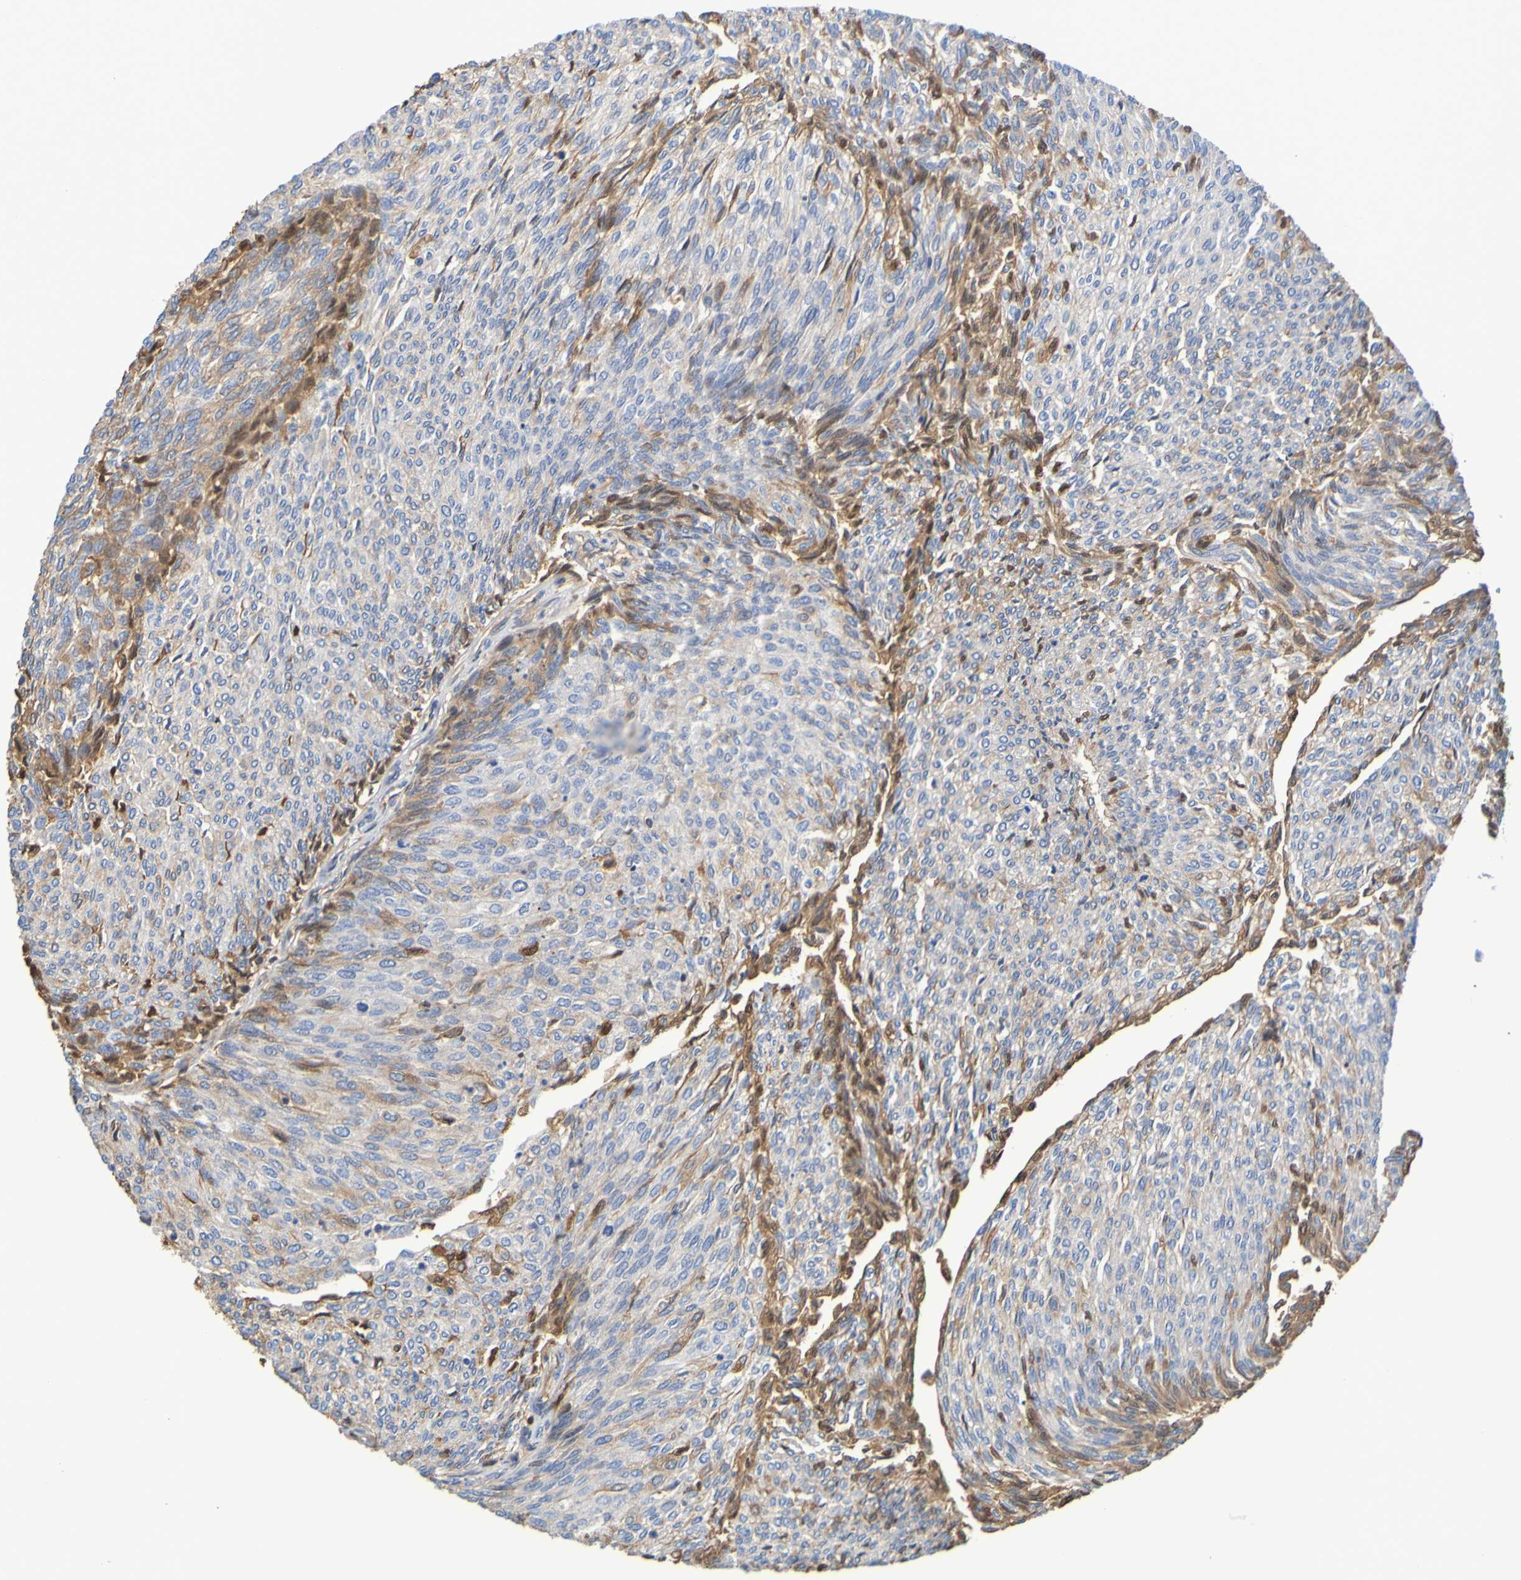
{"staining": {"intensity": "moderate", "quantity": "25%-75%", "location": "cytoplasmic/membranous"}, "tissue": "urothelial cancer", "cell_type": "Tumor cells", "image_type": "cancer", "snomed": [{"axis": "morphology", "description": "Urothelial carcinoma, Low grade"}, {"axis": "topography", "description": "Urinary bladder"}], "caption": "About 25%-75% of tumor cells in urothelial cancer reveal moderate cytoplasmic/membranous protein expression as visualized by brown immunohistochemical staining.", "gene": "GAB3", "patient": {"sex": "female", "age": 79}}